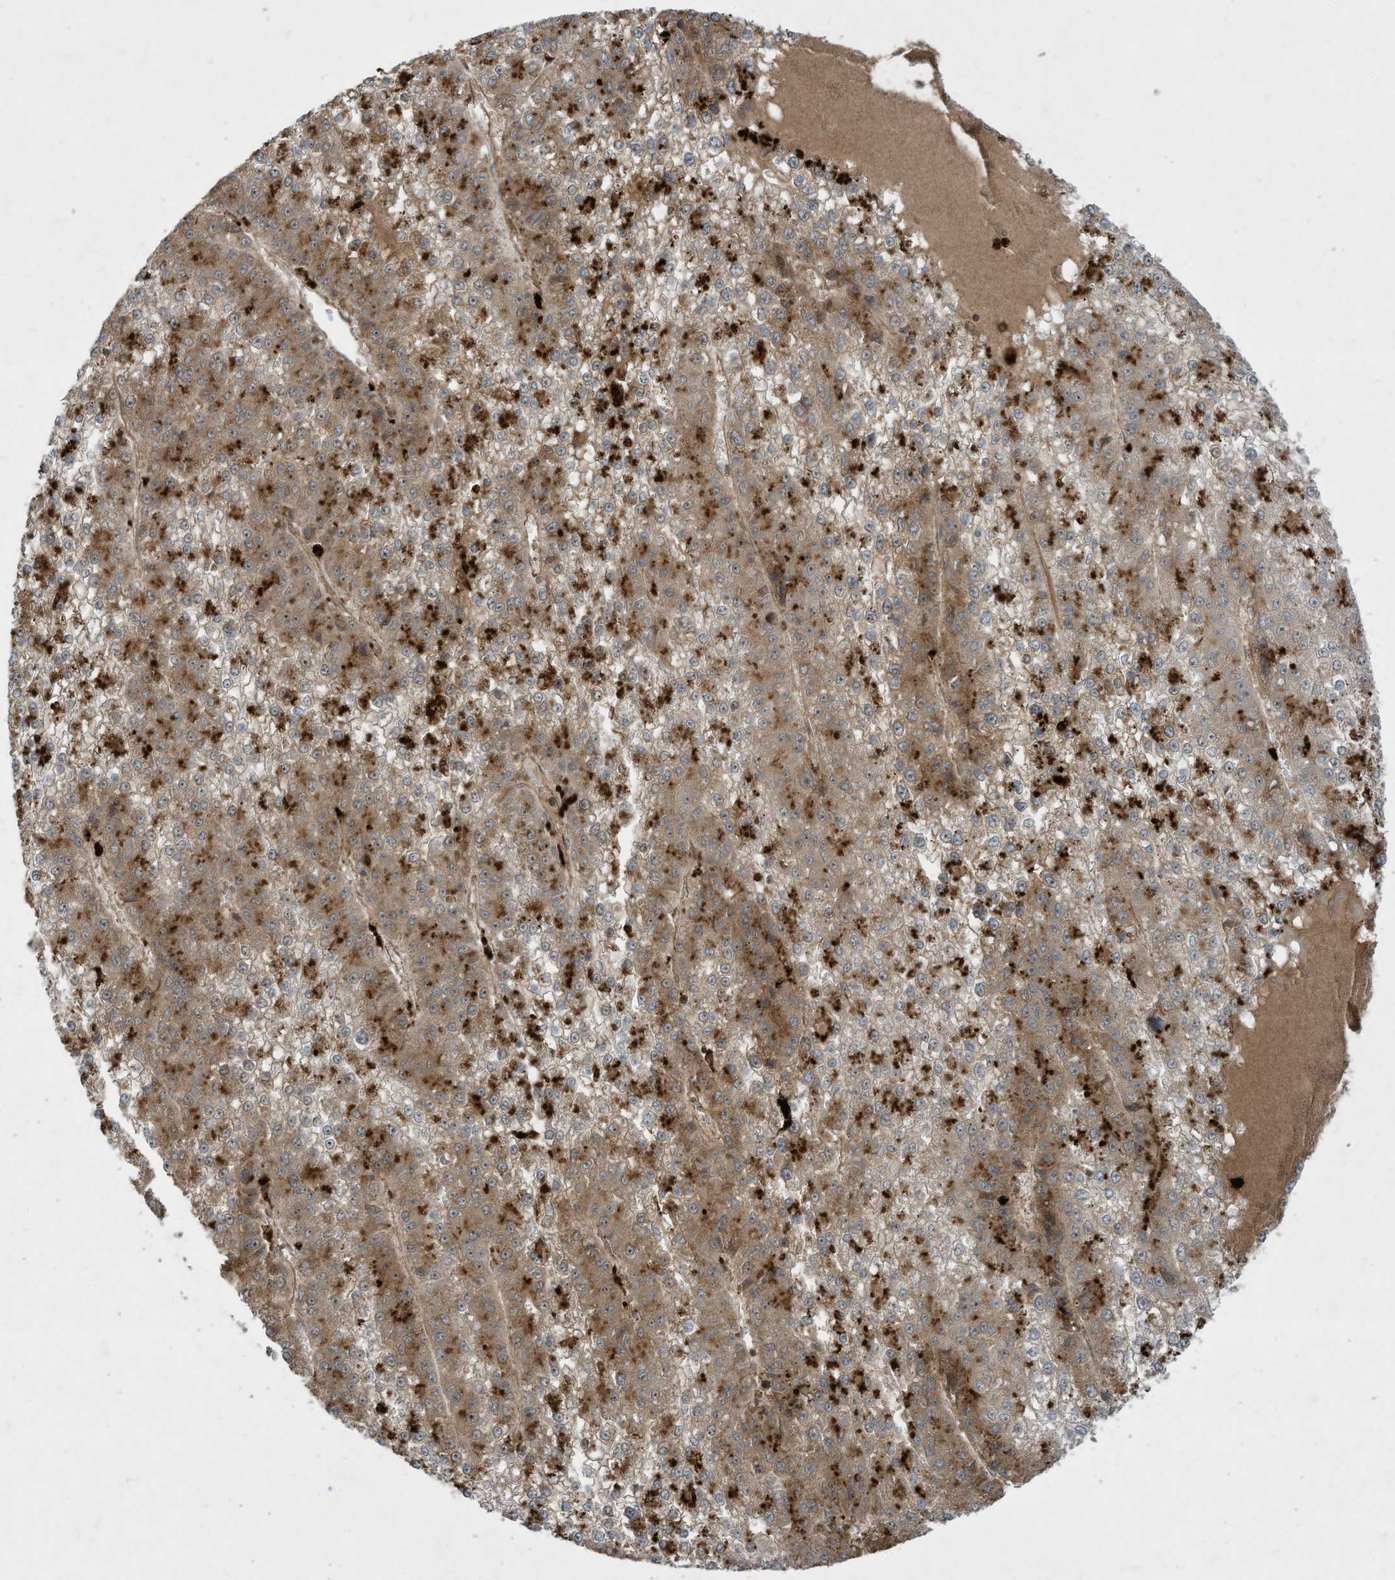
{"staining": {"intensity": "moderate", "quantity": ">75%", "location": "cytoplasmic/membranous"}, "tissue": "liver cancer", "cell_type": "Tumor cells", "image_type": "cancer", "snomed": [{"axis": "morphology", "description": "Carcinoma, Hepatocellular, NOS"}, {"axis": "topography", "description": "Liver"}], "caption": "A photomicrograph of liver hepatocellular carcinoma stained for a protein reveals moderate cytoplasmic/membranous brown staining in tumor cells.", "gene": "DDIT4", "patient": {"sex": "female", "age": 73}}